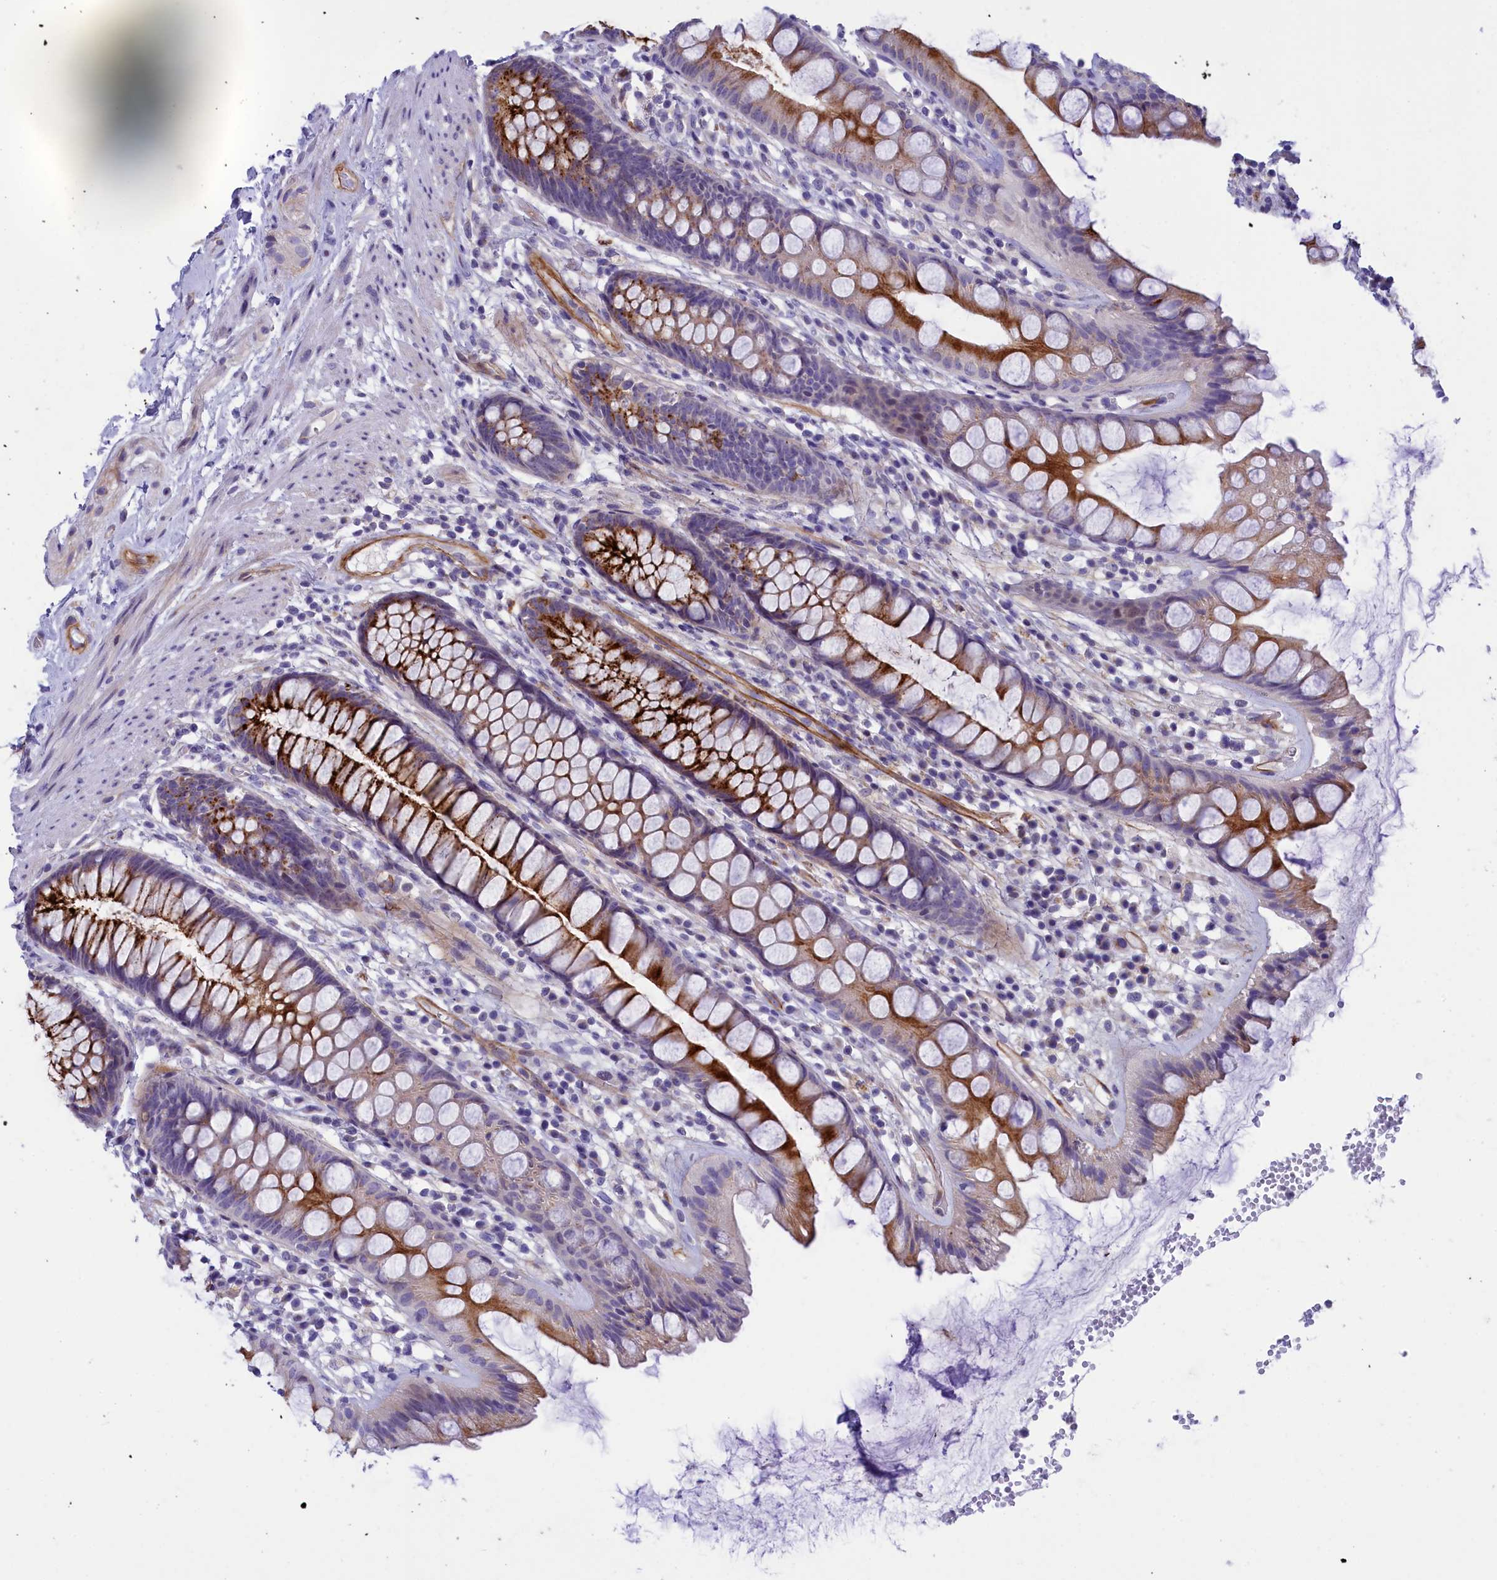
{"staining": {"intensity": "strong", "quantity": "25%-75%", "location": "cytoplasmic/membranous"}, "tissue": "rectum", "cell_type": "Glandular cells", "image_type": "normal", "snomed": [{"axis": "morphology", "description": "Normal tissue, NOS"}, {"axis": "topography", "description": "Rectum"}], "caption": "Approximately 25%-75% of glandular cells in benign rectum exhibit strong cytoplasmic/membranous protein expression as visualized by brown immunohistochemical staining.", "gene": "LOXL1", "patient": {"sex": "male", "age": 74}}